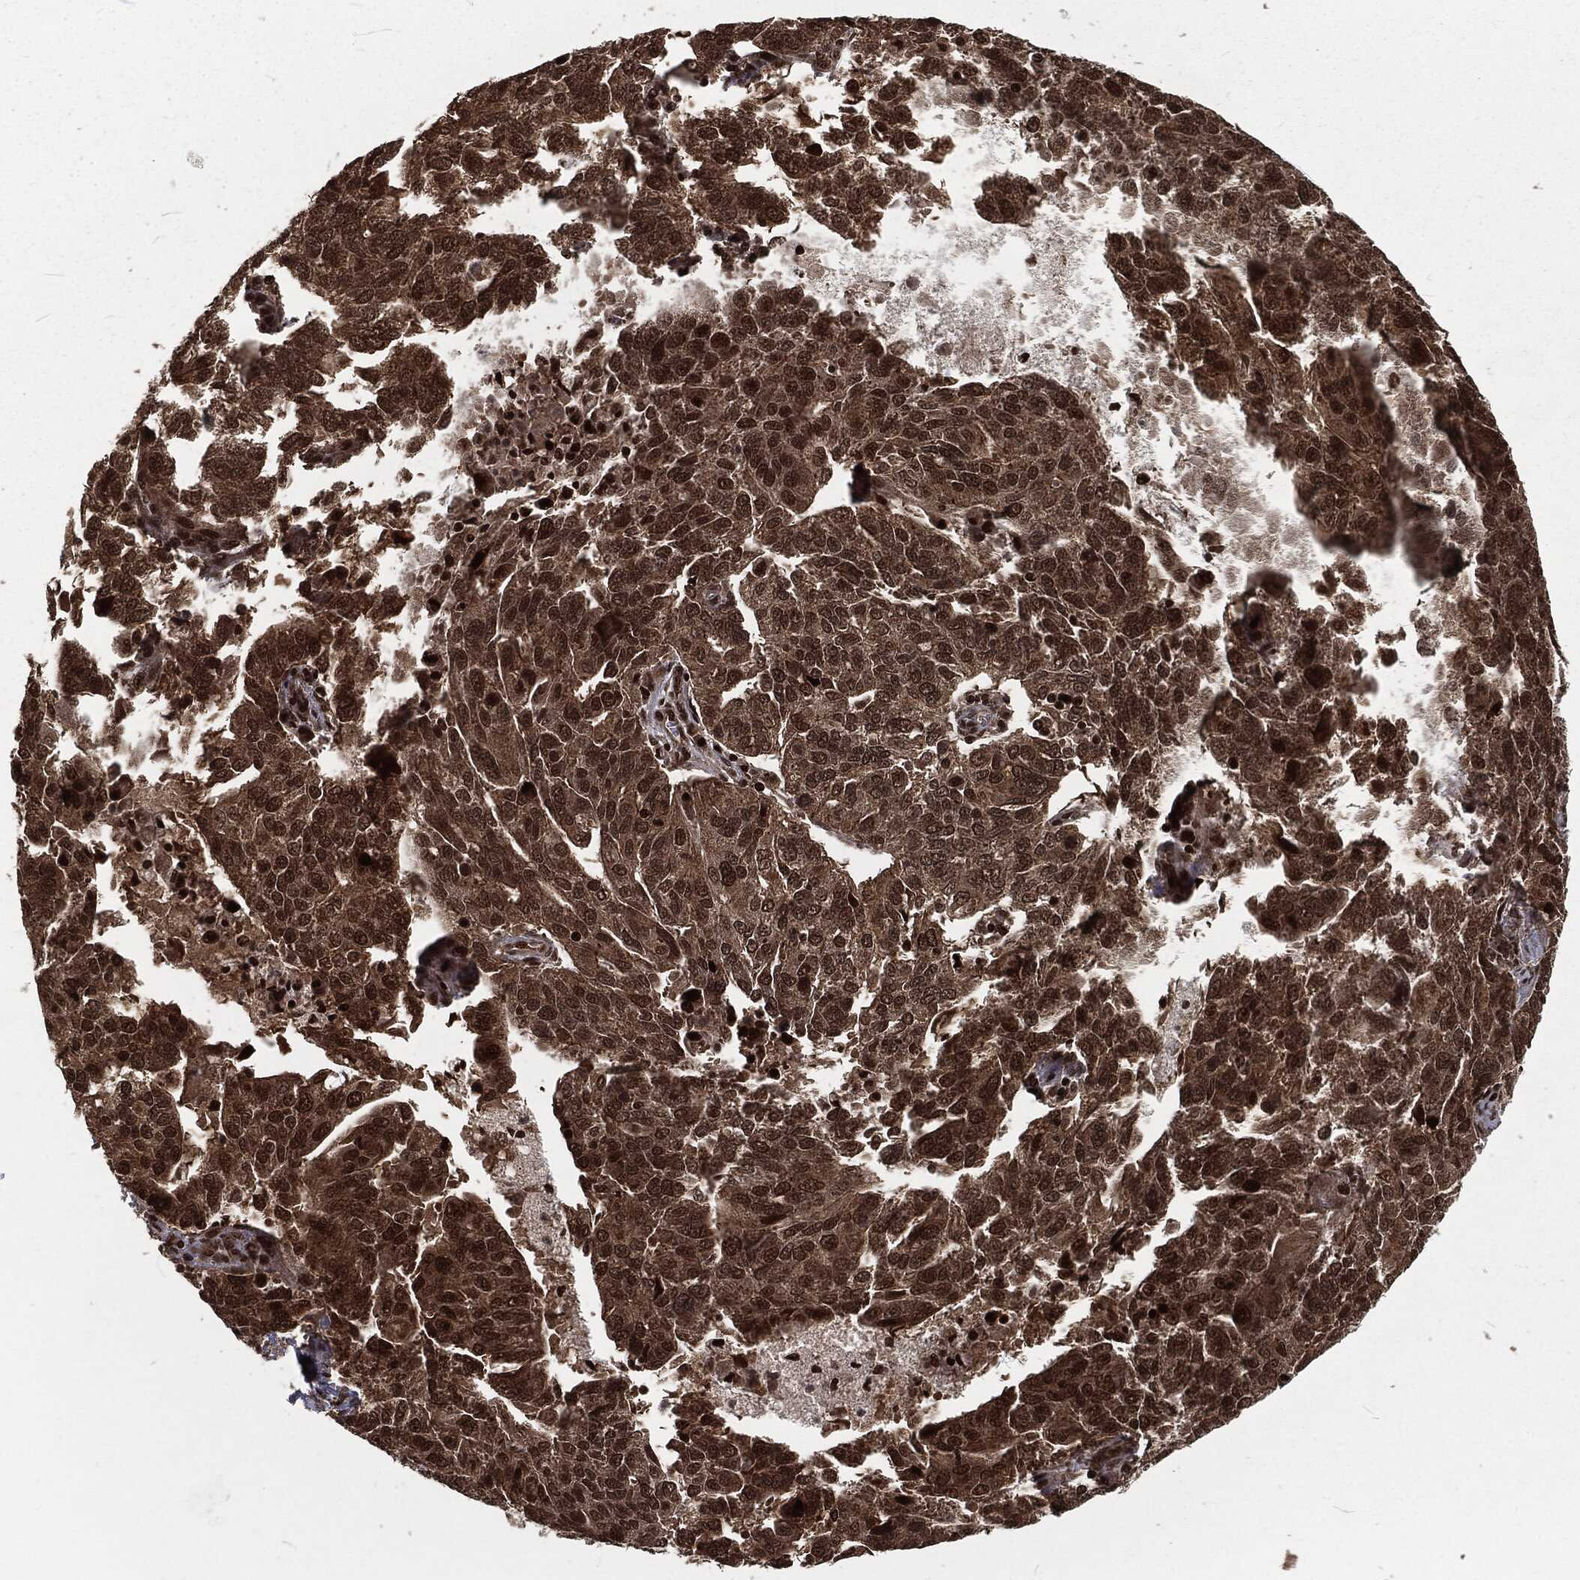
{"staining": {"intensity": "strong", "quantity": ">75%", "location": "cytoplasmic/membranous,nuclear"}, "tissue": "ovarian cancer", "cell_type": "Tumor cells", "image_type": "cancer", "snomed": [{"axis": "morphology", "description": "Carcinoma, endometroid"}, {"axis": "topography", "description": "Soft tissue"}, {"axis": "topography", "description": "Ovary"}], "caption": "Immunohistochemical staining of human ovarian endometroid carcinoma reveals strong cytoplasmic/membranous and nuclear protein expression in approximately >75% of tumor cells.", "gene": "NGRN", "patient": {"sex": "female", "age": 52}}